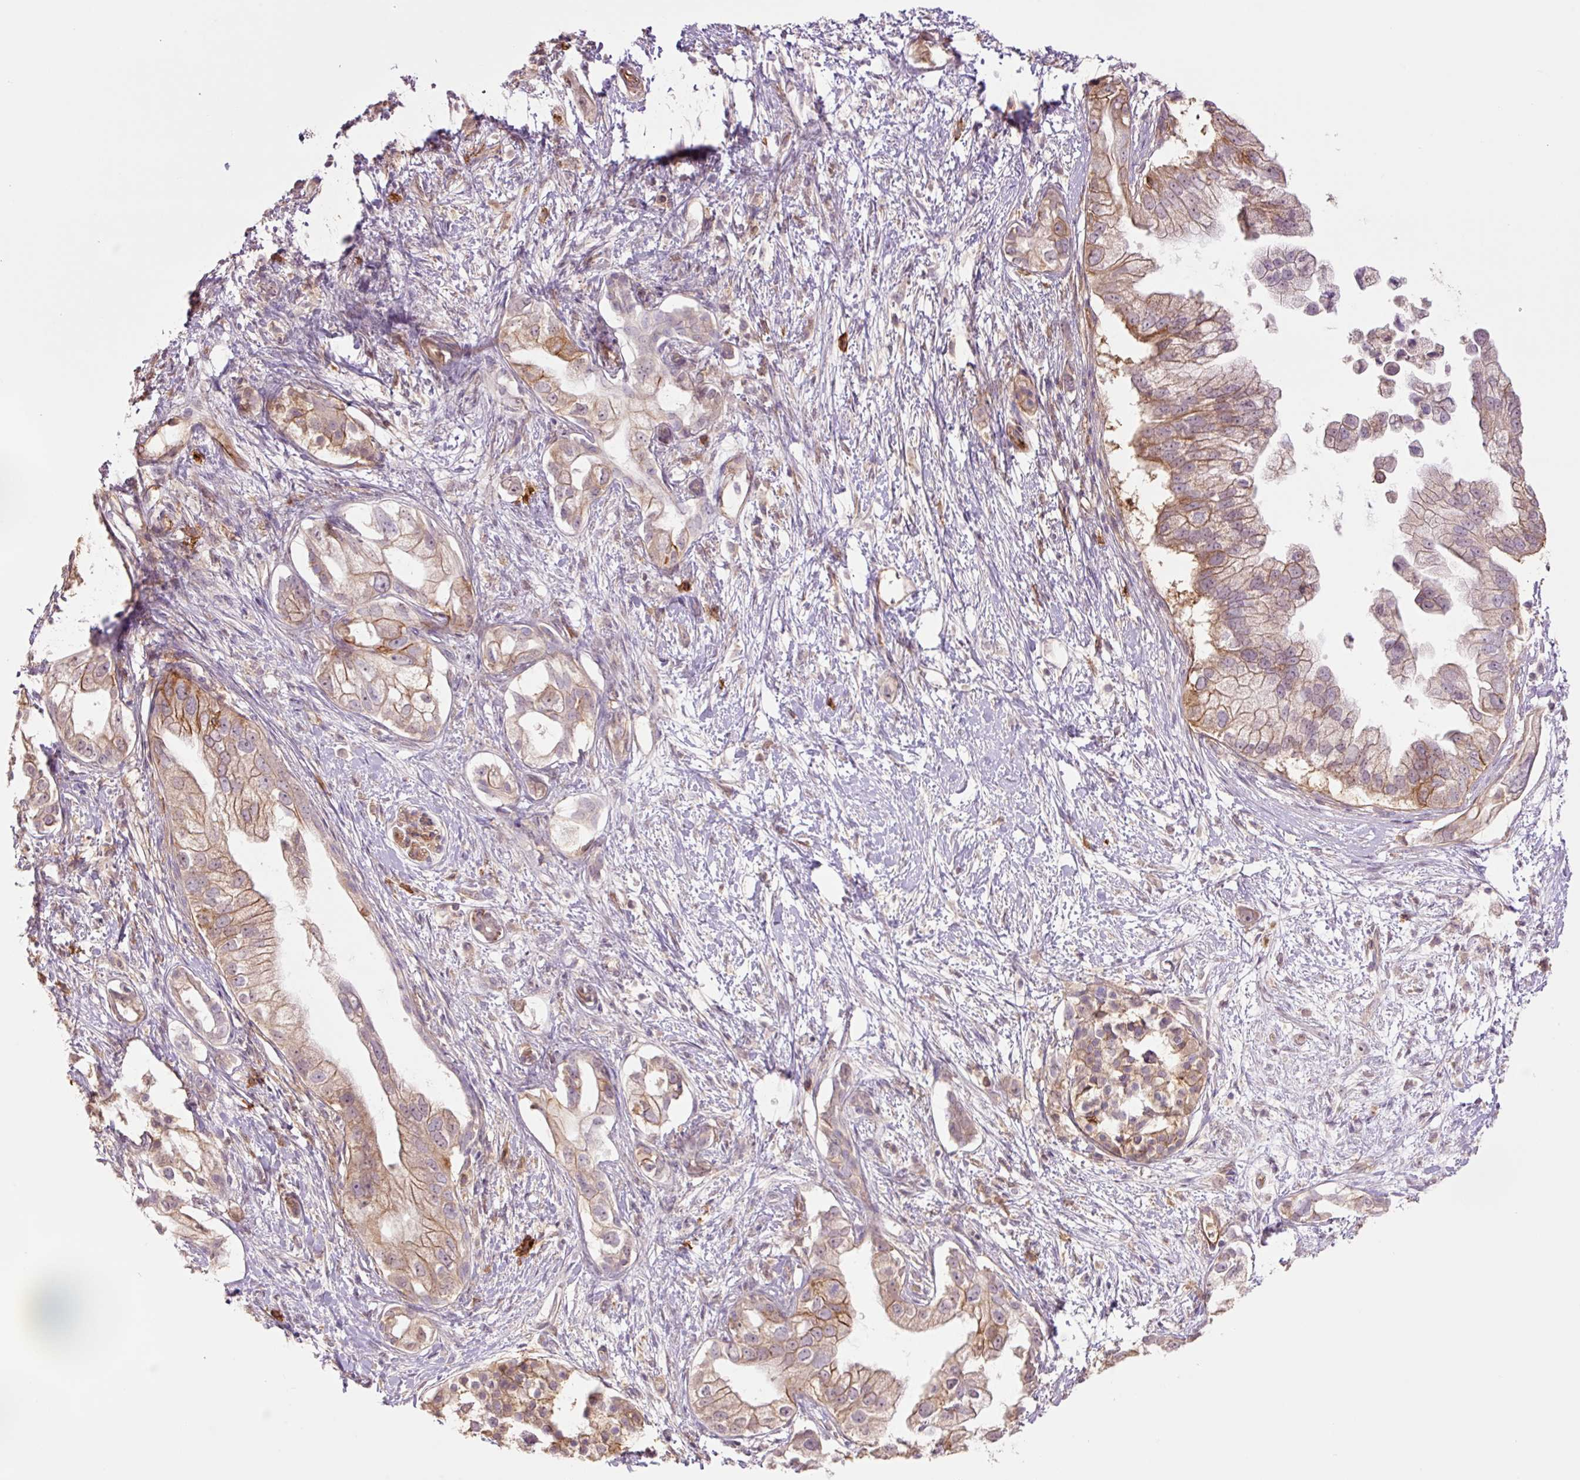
{"staining": {"intensity": "moderate", "quantity": "25%-75%", "location": "cytoplasmic/membranous"}, "tissue": "pancreatic cancer", "cell_type": "Tumor cells", "image_type": "cancer", "snomed": [{"axis": "morphology", "description": "Adenocarcinoma, NOS"}, {"axis": "topography", "description": "Pancreas"}], "caption": "This photomicrograph displays immunohistochemistry (IHC) staining of pancreatic cancer, with medium moderate cytoplasmic/membranous positivity in about 25%-75% of tumor cells.", "gene": "SLC1A4", "patient": {"sex": "male", "age": 70}}